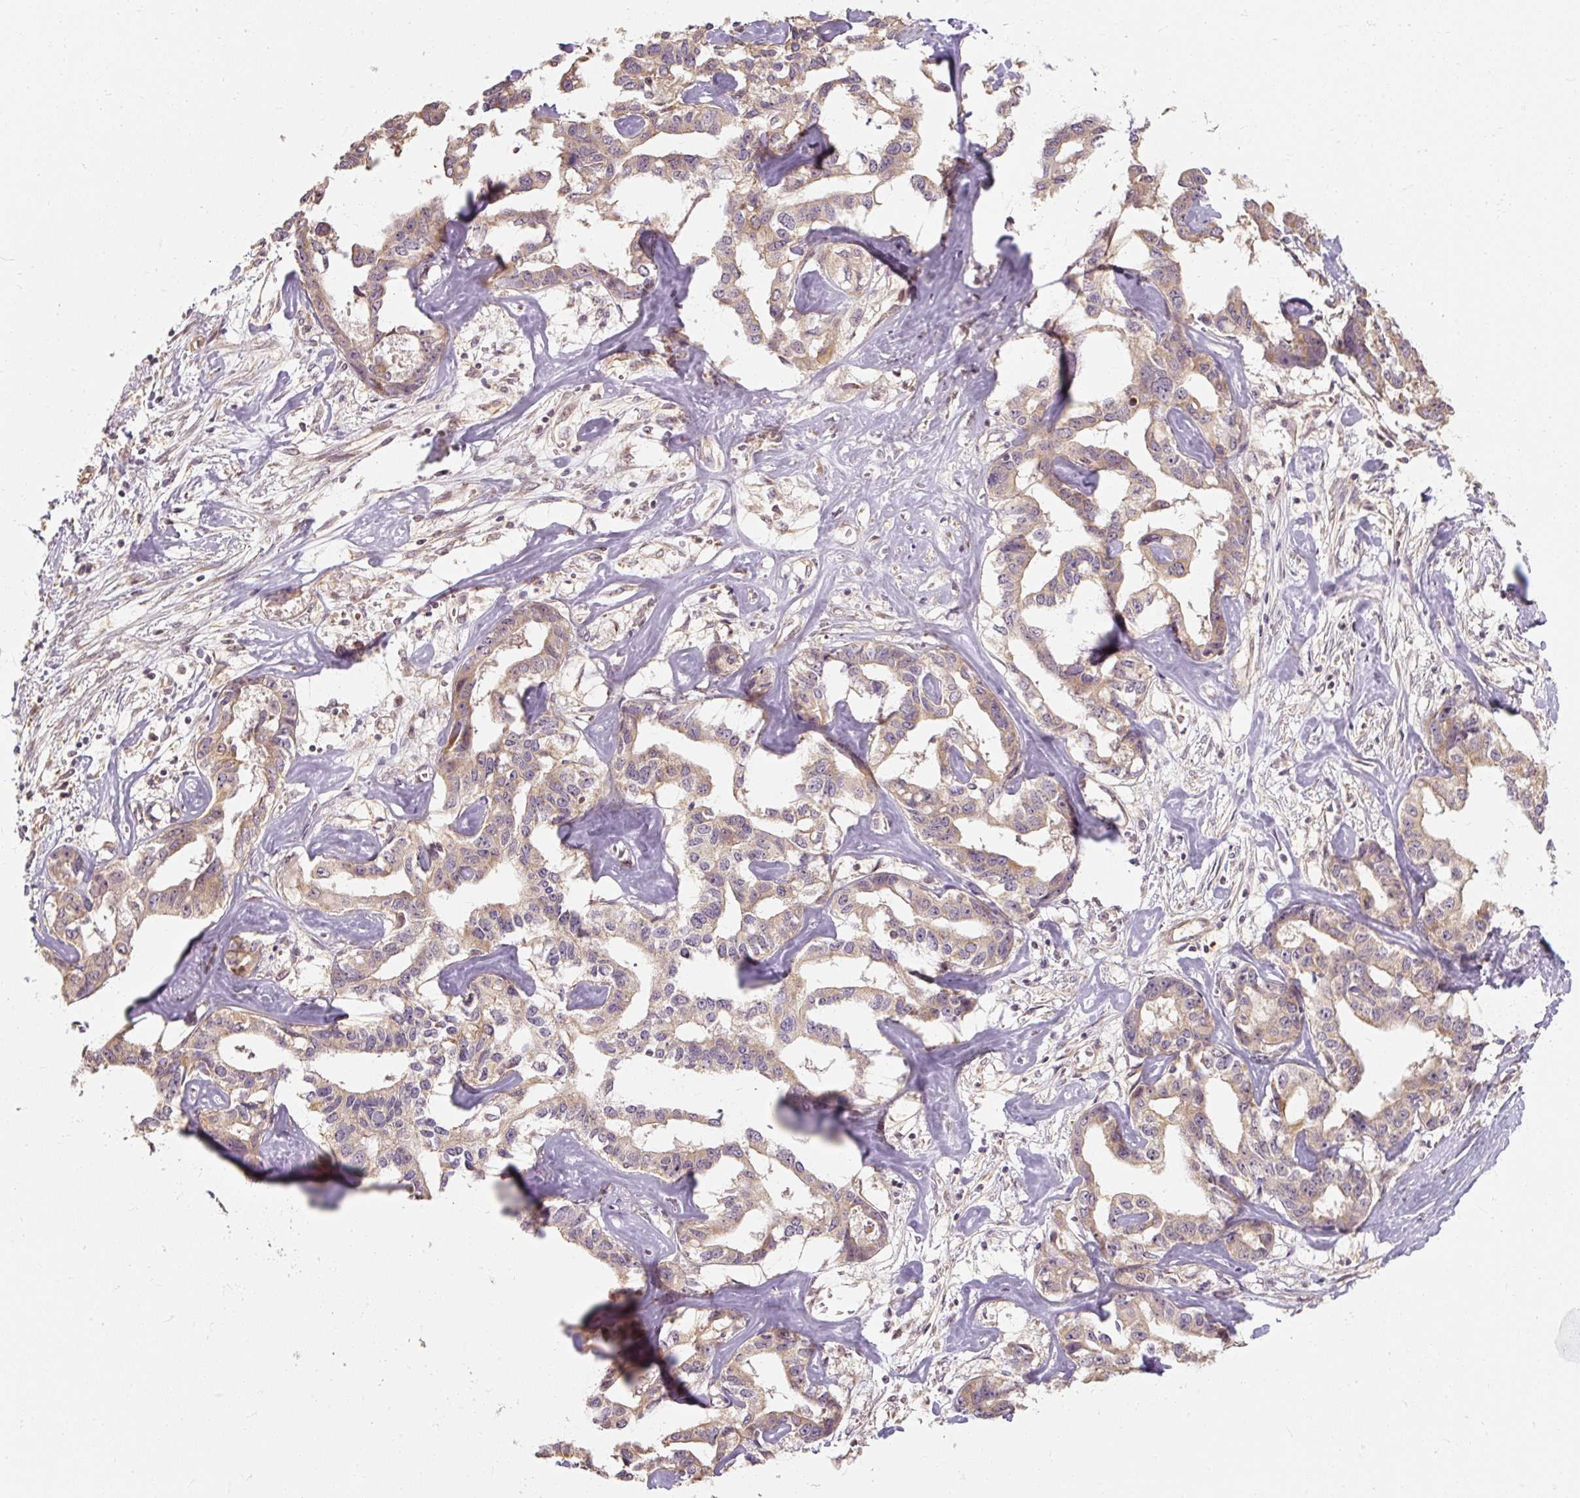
{"staining": {"intensity": "weak", "quantity": "25%-75%", "location": "cytoplasmic/membranous"}, "tissue": "liver cancer", "cell_type": "Tumor cells", "image_type": "cancer", "snomed": [{"axis": "morphology", "description": "Cholangiocarcinoma"}, {"axis": "topography", "description": "Liver"}], "caption": "Immunohistochemistry (IHC) of liver cancer exhibits low levels of weak cytoplasmic/membranous expression in about 25%-75% of tumor cells.", "gene": "RB1CC1", "patient": {"sex": "male", "age": 59}}